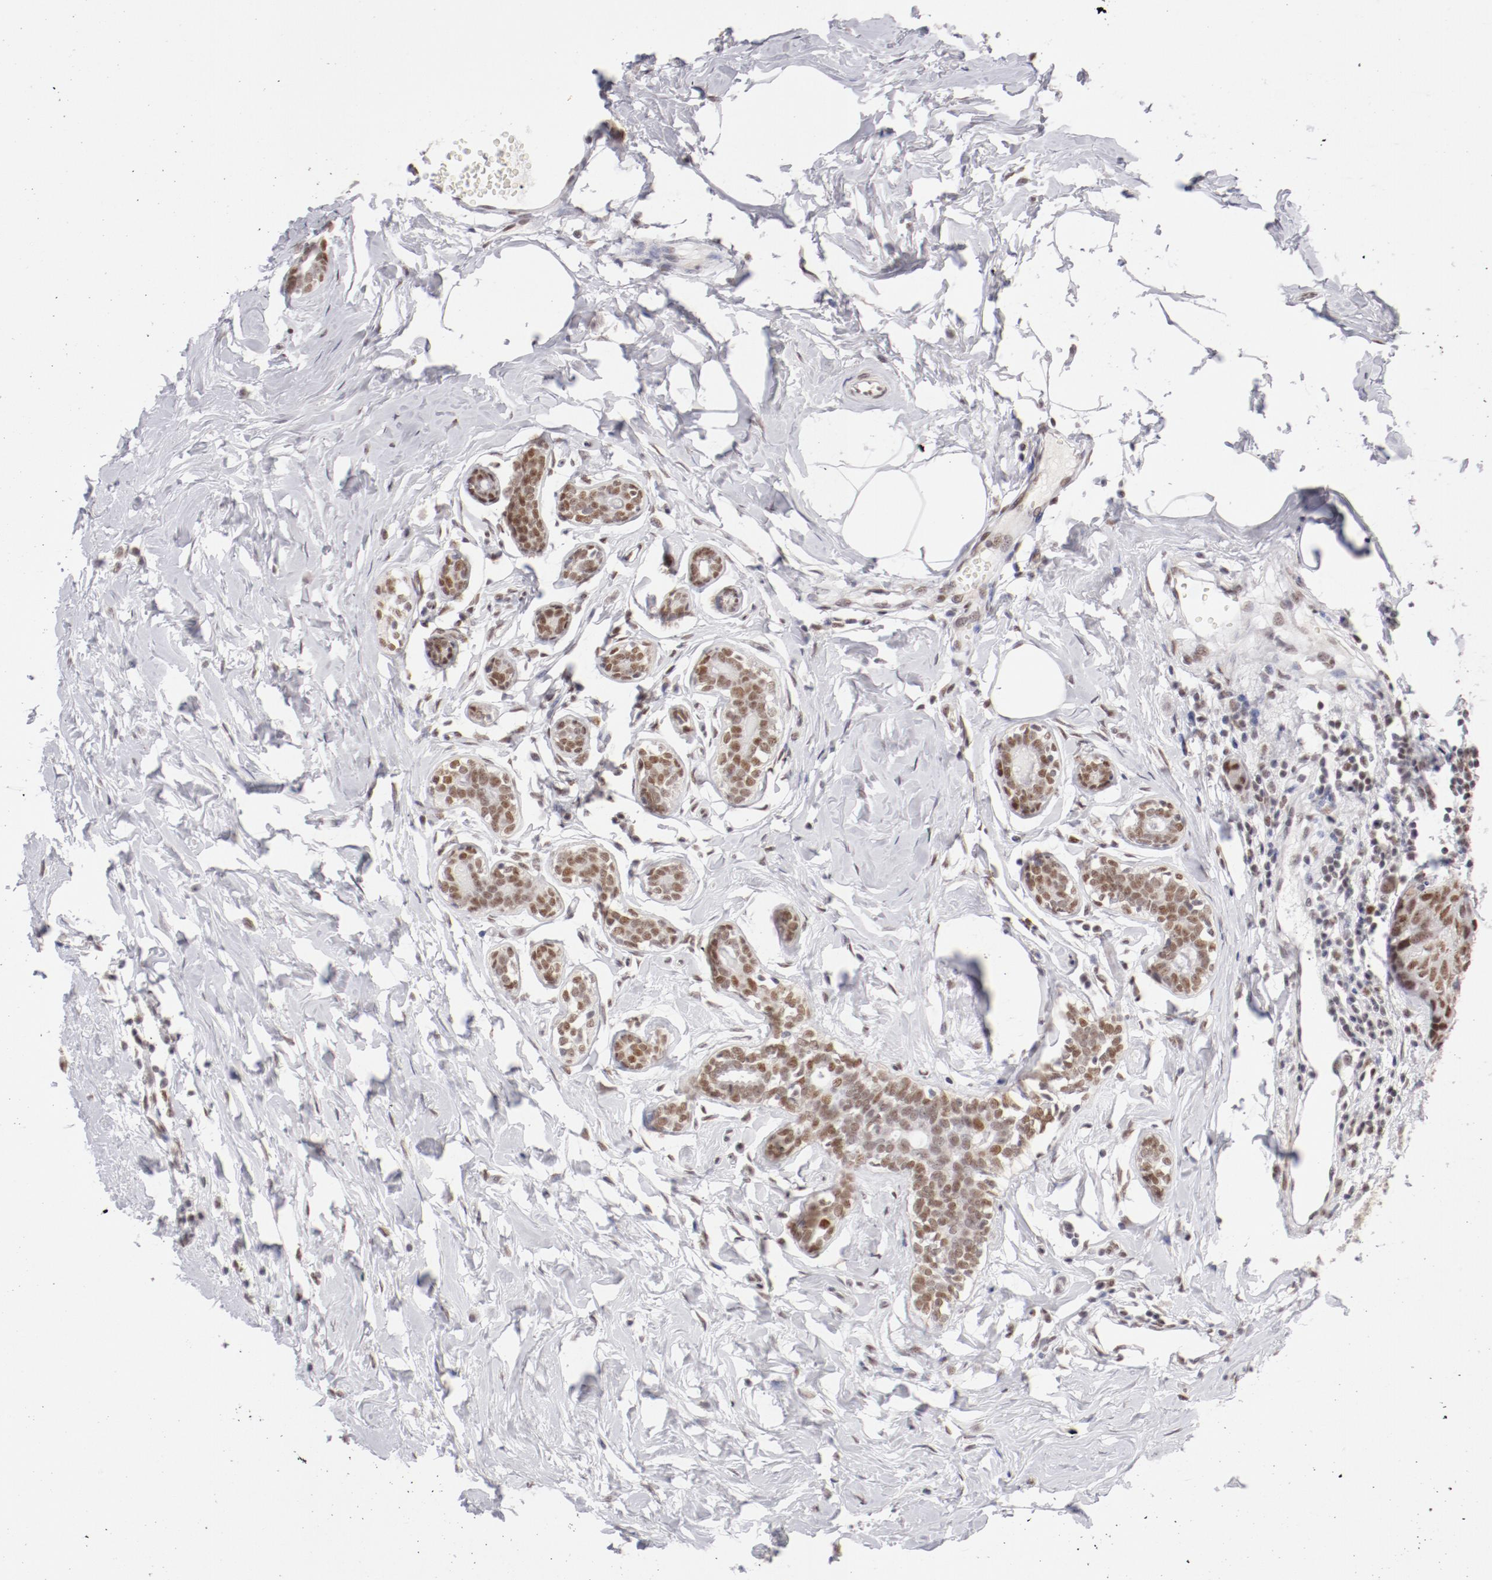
{"staining": {"intensity": "moderate", "quantity": ">75%", "location": "nuclear"}, "tissue": "breast cancer", "cell_type": "Tumor cells", "image_type": "cancer", "snomed": [{"axis": "morphology", "description": "Normal tissue, NOS"}, {"axis": "morphology", "description": "Duct carcinoma"}, {"axis": "topography", "description": "Breast"}], "caption": "Tumor cells display medium levels of moderate nuclear expression in about >75% of cells in infiltrating ductal carcinoma (breast). (DAB = brown stain, brightfield microscopy at high magnification).", "gene": "TFAP4", "patient": {"sex": "female", "age": 50}}